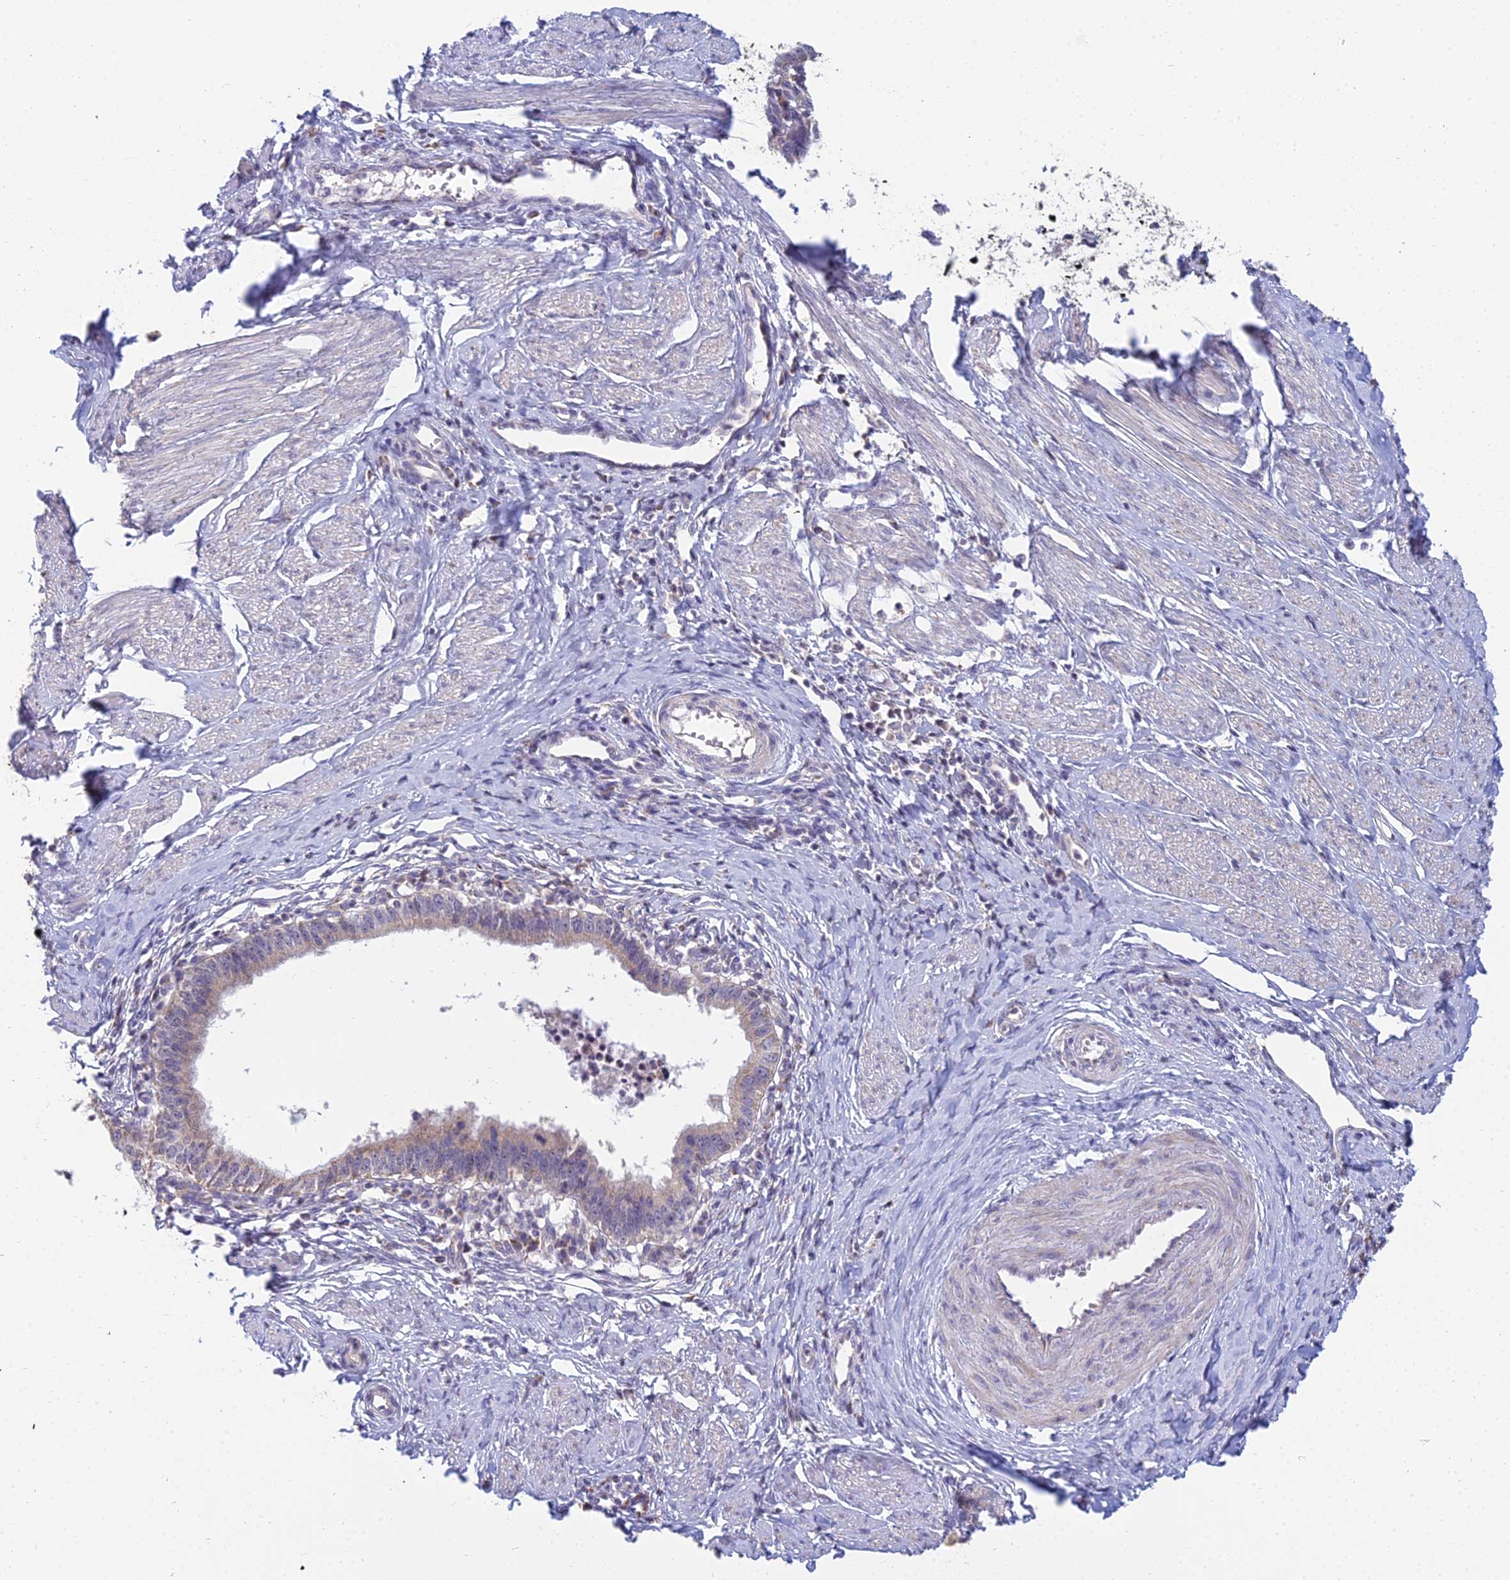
{"staining": {"intensity": "weak", "quantity": "25%-75%", "location": "cytoplasmic/membranous"}, "tissue": "cervical cancer", "cell_type": "Tumor cells", "image_type": "cancer", "snomed": [{"axis": "morphology", "description": "Adenocarcinoma, NOS"}, {"axis": "topography", "description": "Cervix"}], "caption": "The immunohistochemical stain highlights weak cytoplasmic/membranous positivity in tumor cells of cervical cancer tissue.", "gene": "CFAP206", "patient": {"sex": "female", "age": 36}}